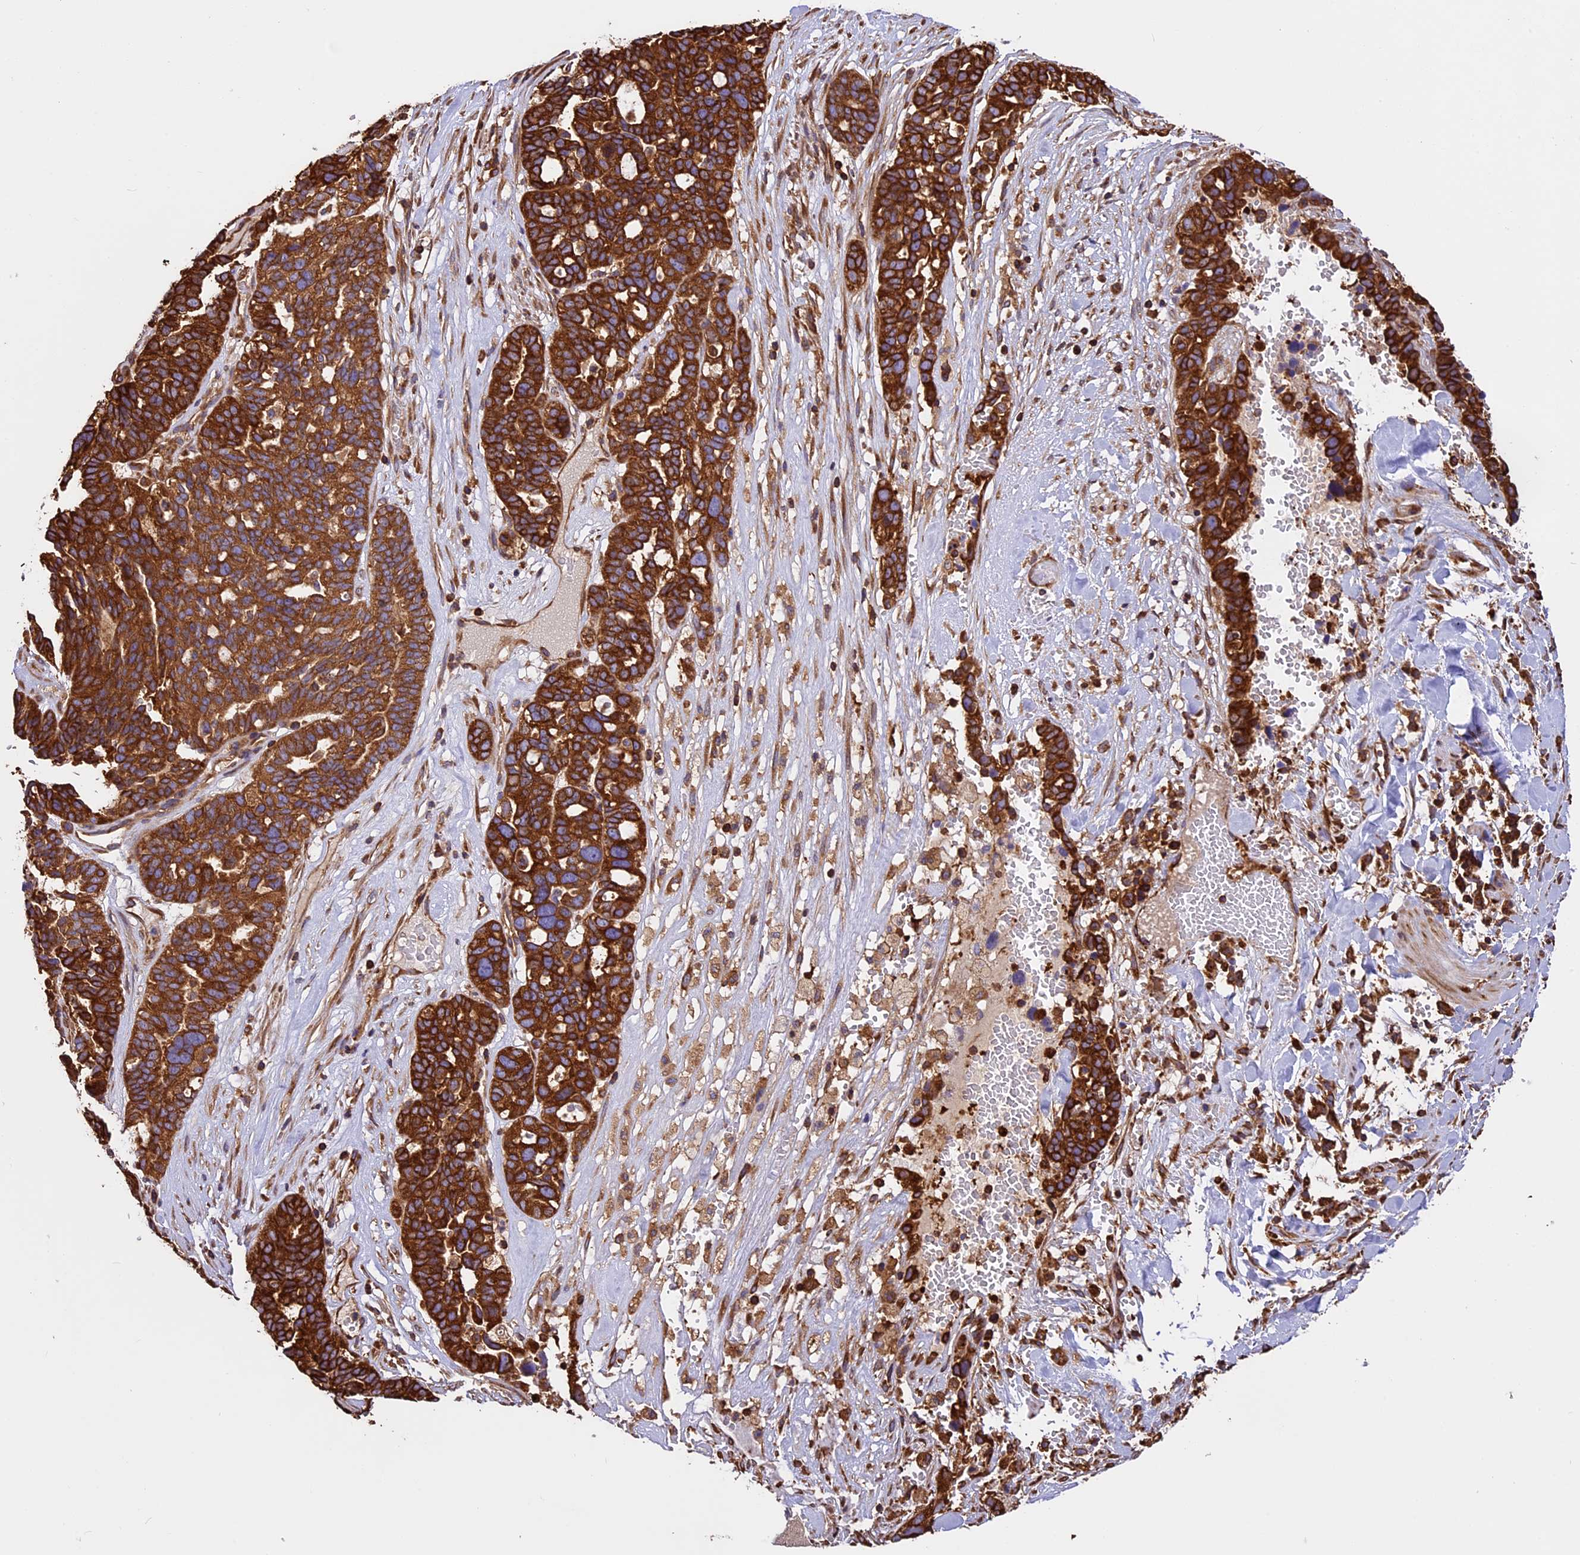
{"staining": {"intensity": "strong", "quantity": ">75%", "location": "cytoplasmic/membranous"}, "tissue": "ovarian cancer", "cell_type": "Tumor cells", "image_type": "cancer", "snomed": [{"axis": "morphology", "description": "Cystadenocarcinoma, serous, NOS"}, {"axis": "topography", "description": "Ovary"}], "caption": "A histopathology image of human ovarian cancer (serous cystadenocarcinoma) stained for a protein demonstrates strong cytoplasmic/membranous brown staining in tumor cells.", "gene": "KARS1", "patient": {"sex": "female", "age": 59}}